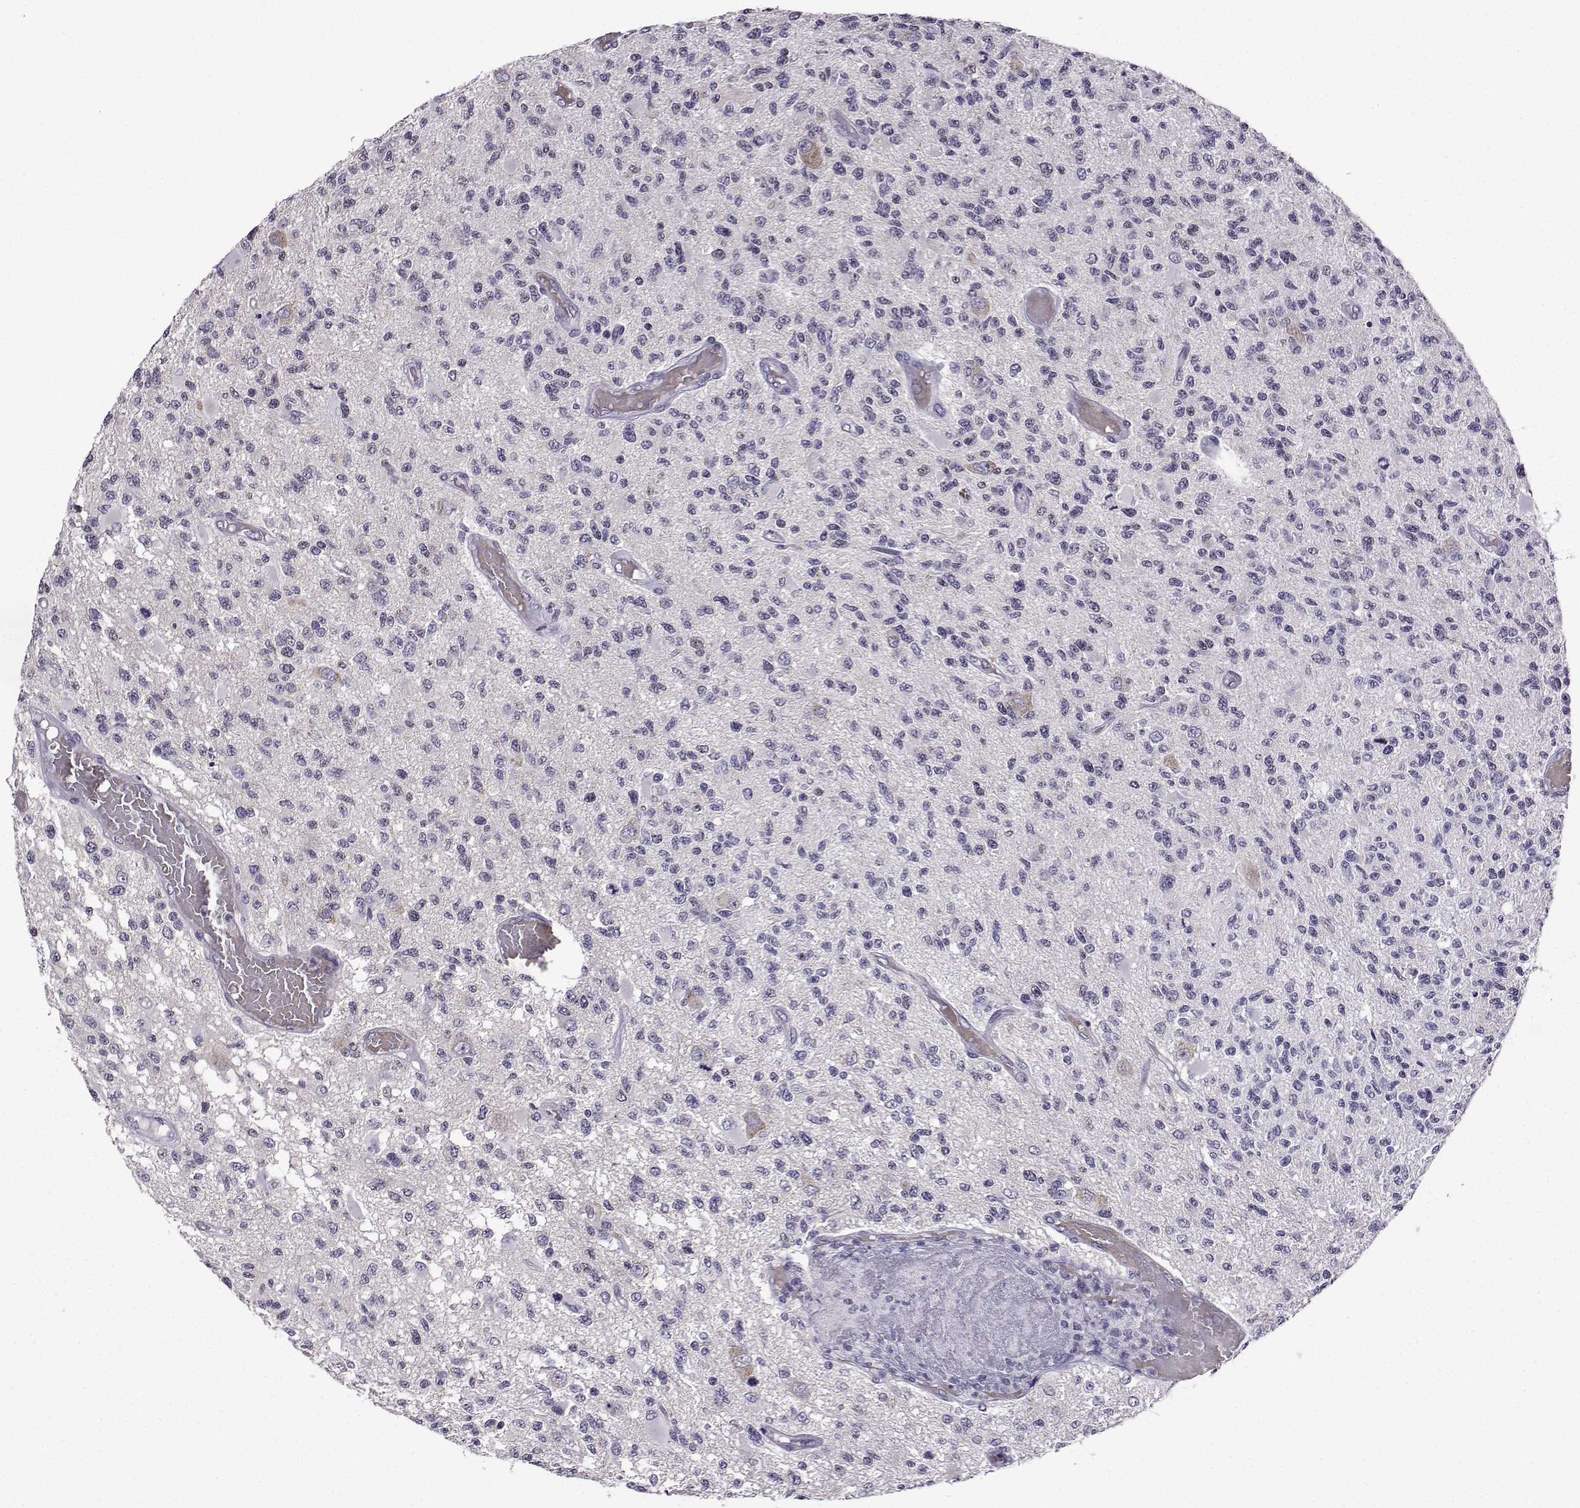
{"staining": {"intensity": "negative", "quantity": "none", "location": "none"}, "tissue": "glioma", "cell_type": "Tumor cells", "image_type": "cancer", "snomed": [{"axis": "morphology", "description": "Glioma, malignant, High grade"}, {"axis": "topography", "description": "Brain"}], "caption": "This is a histopathology image of immunohistochemistry staining of glioma, which shows no staining in tumor cells.", "gene": "LRFN2", "patient": {"sex": "female", "age": 63}}